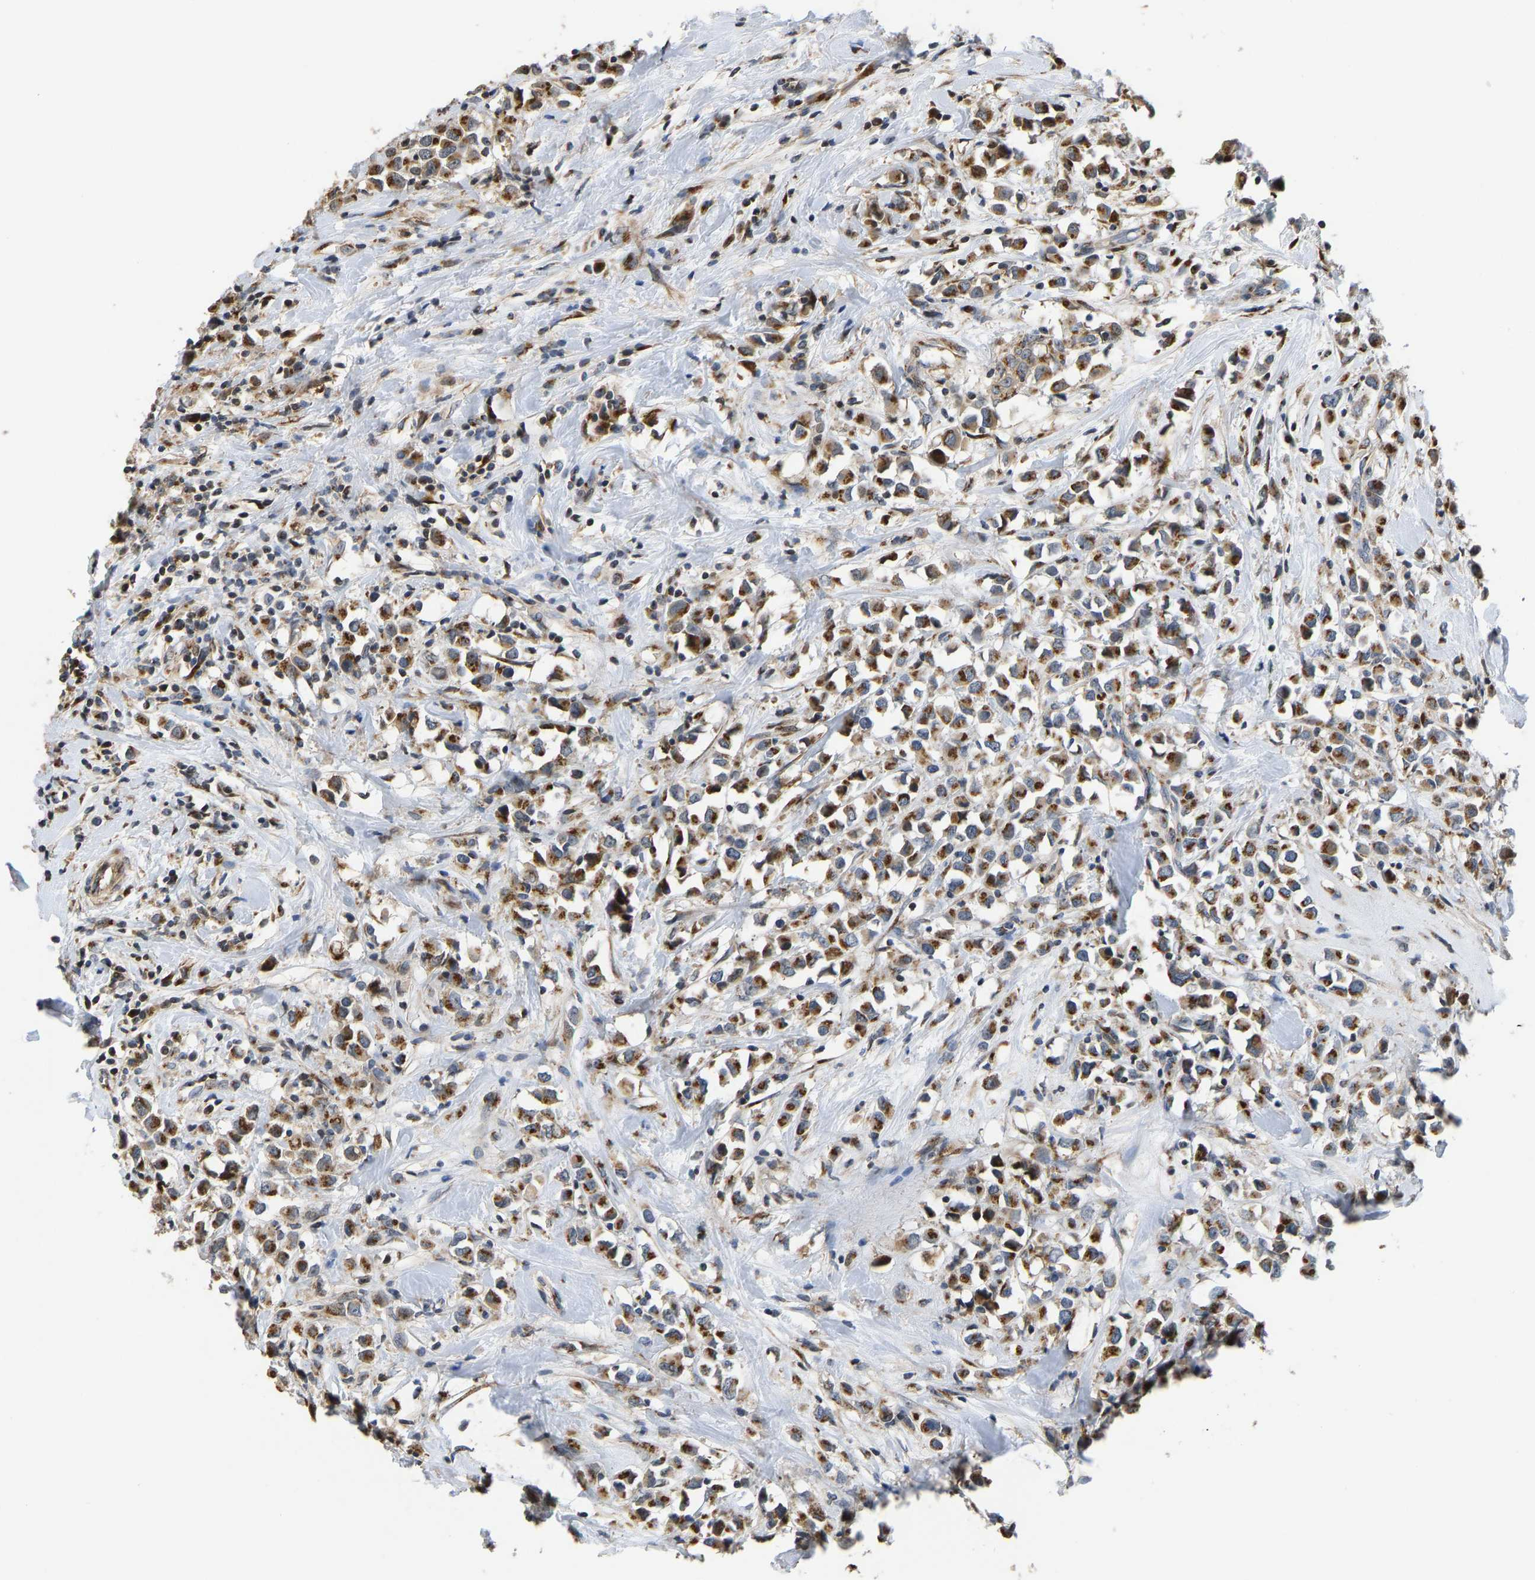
{"staining": {"intensity": "strong", "quantity": ">75%", "location": "cytoplasmic/membranous"}, "tissue": "breast cancer", "cell_type": "Tumor cells", "image_type": "cancer", "snomed": [{"axis": "morphology", "description": "Duct carcinoma"}, {"axis": "topography", "description": "Breast"}], "caption": "Protein expression analysis of breast infiltrating ductal carcinoma reveals strong cytoplasmic/membranous expression in approximately >75% of tumor cells.", "gene": "YIPF4", "patient": {"sex": "female", "age": 61}}